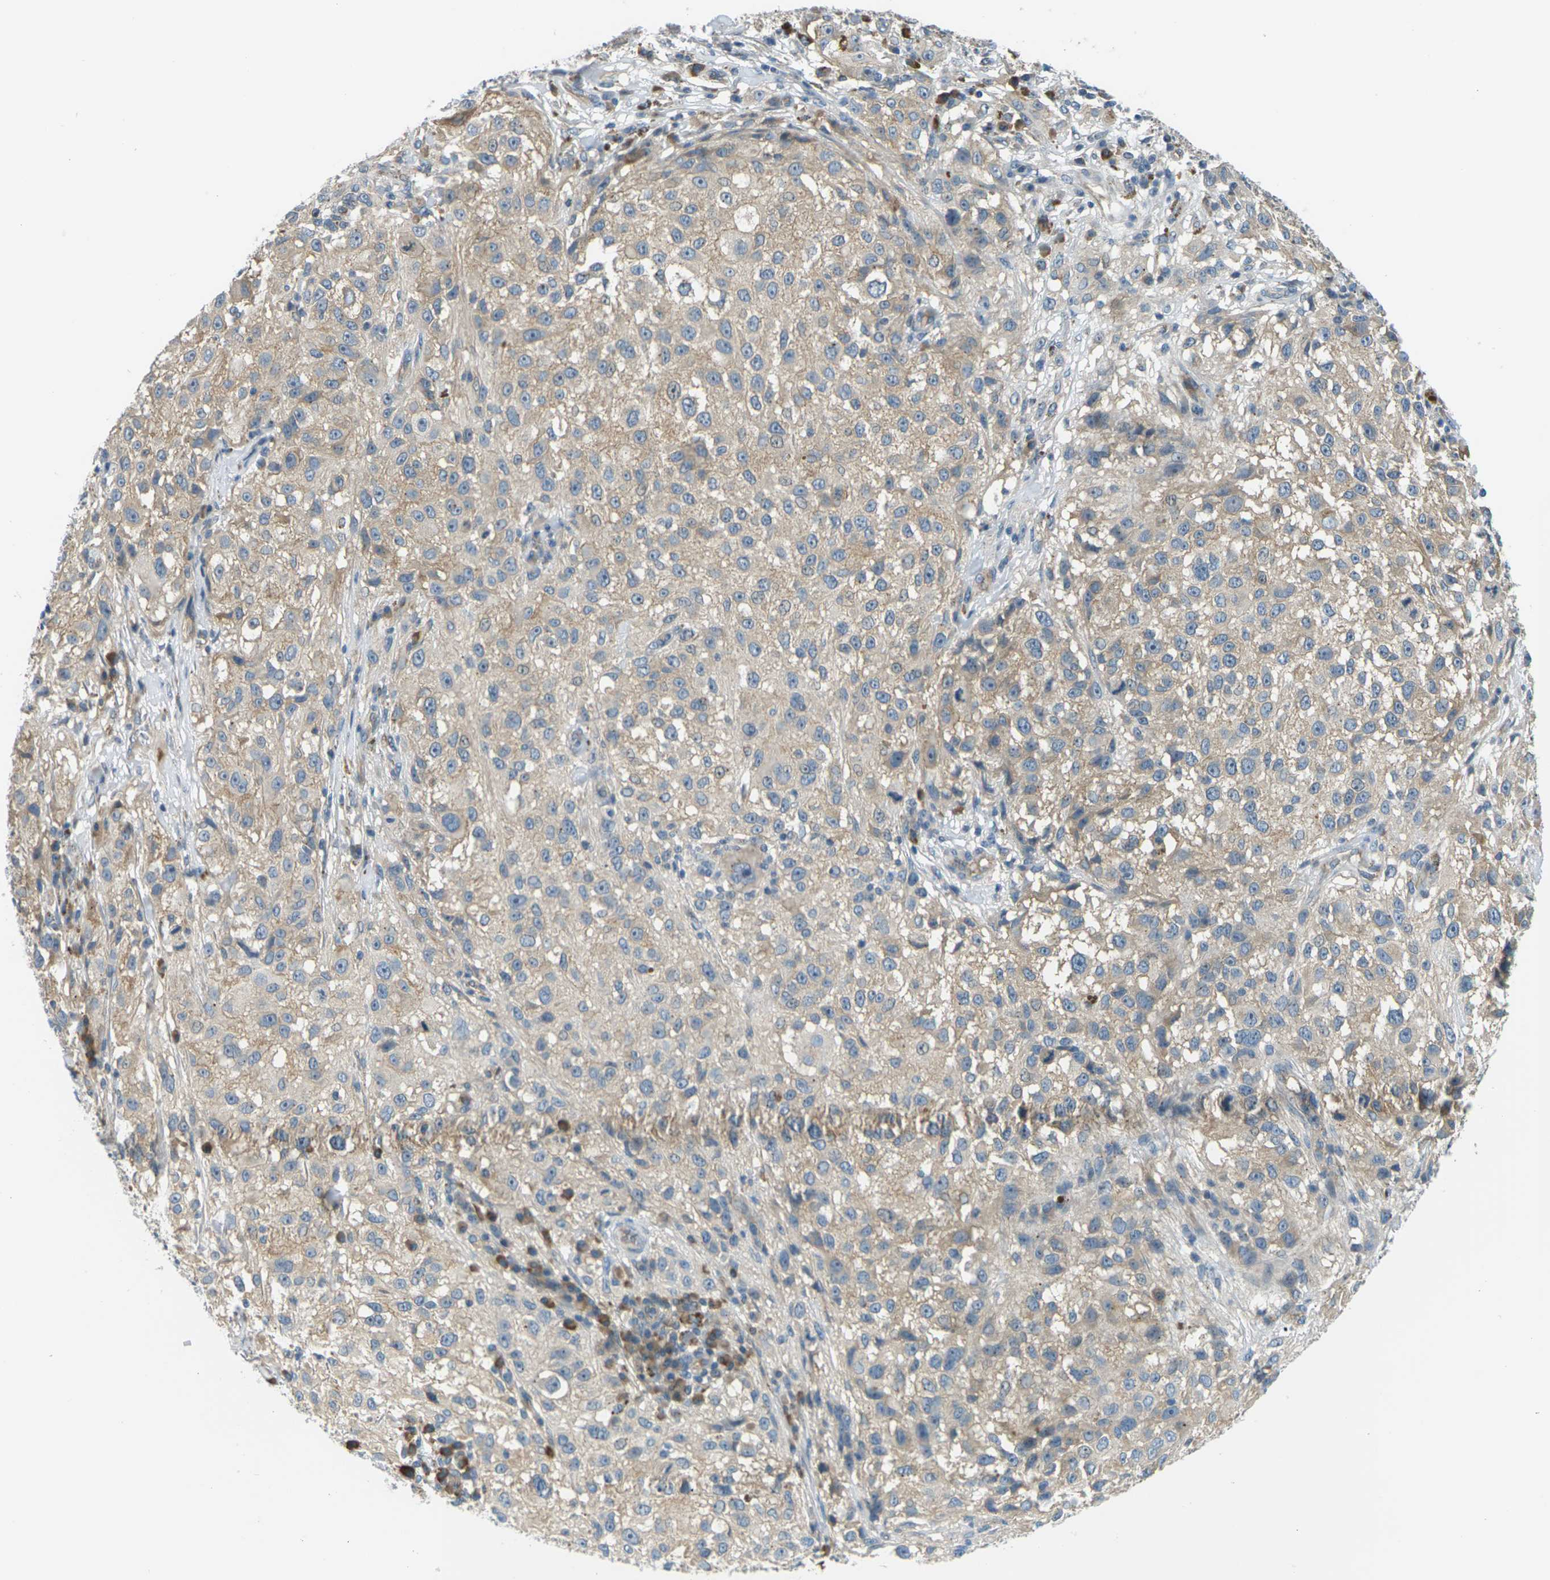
{"staining": {"intensity": "weak", "quantity": ">75%", "location": "cytoplasmic/membranous"}, "tissue": "melanoma", "cell_type": "Tumor cells", "image_type": "cancer", "snomed": [{"axis": "morphology", "description": "Necrosis, NOS"}, {"axis": "morphology", "description": "Malignant melanoma, NOS"}, {"axis": "topography", "description": "Skin"}], "caption": "Weak cytoplasmic/membranous expression is present in approximately >75% of tumor cells in malignant melanoma.", "gene": "SLC13A3", "patient": {"sex": "female", "age": 87}}